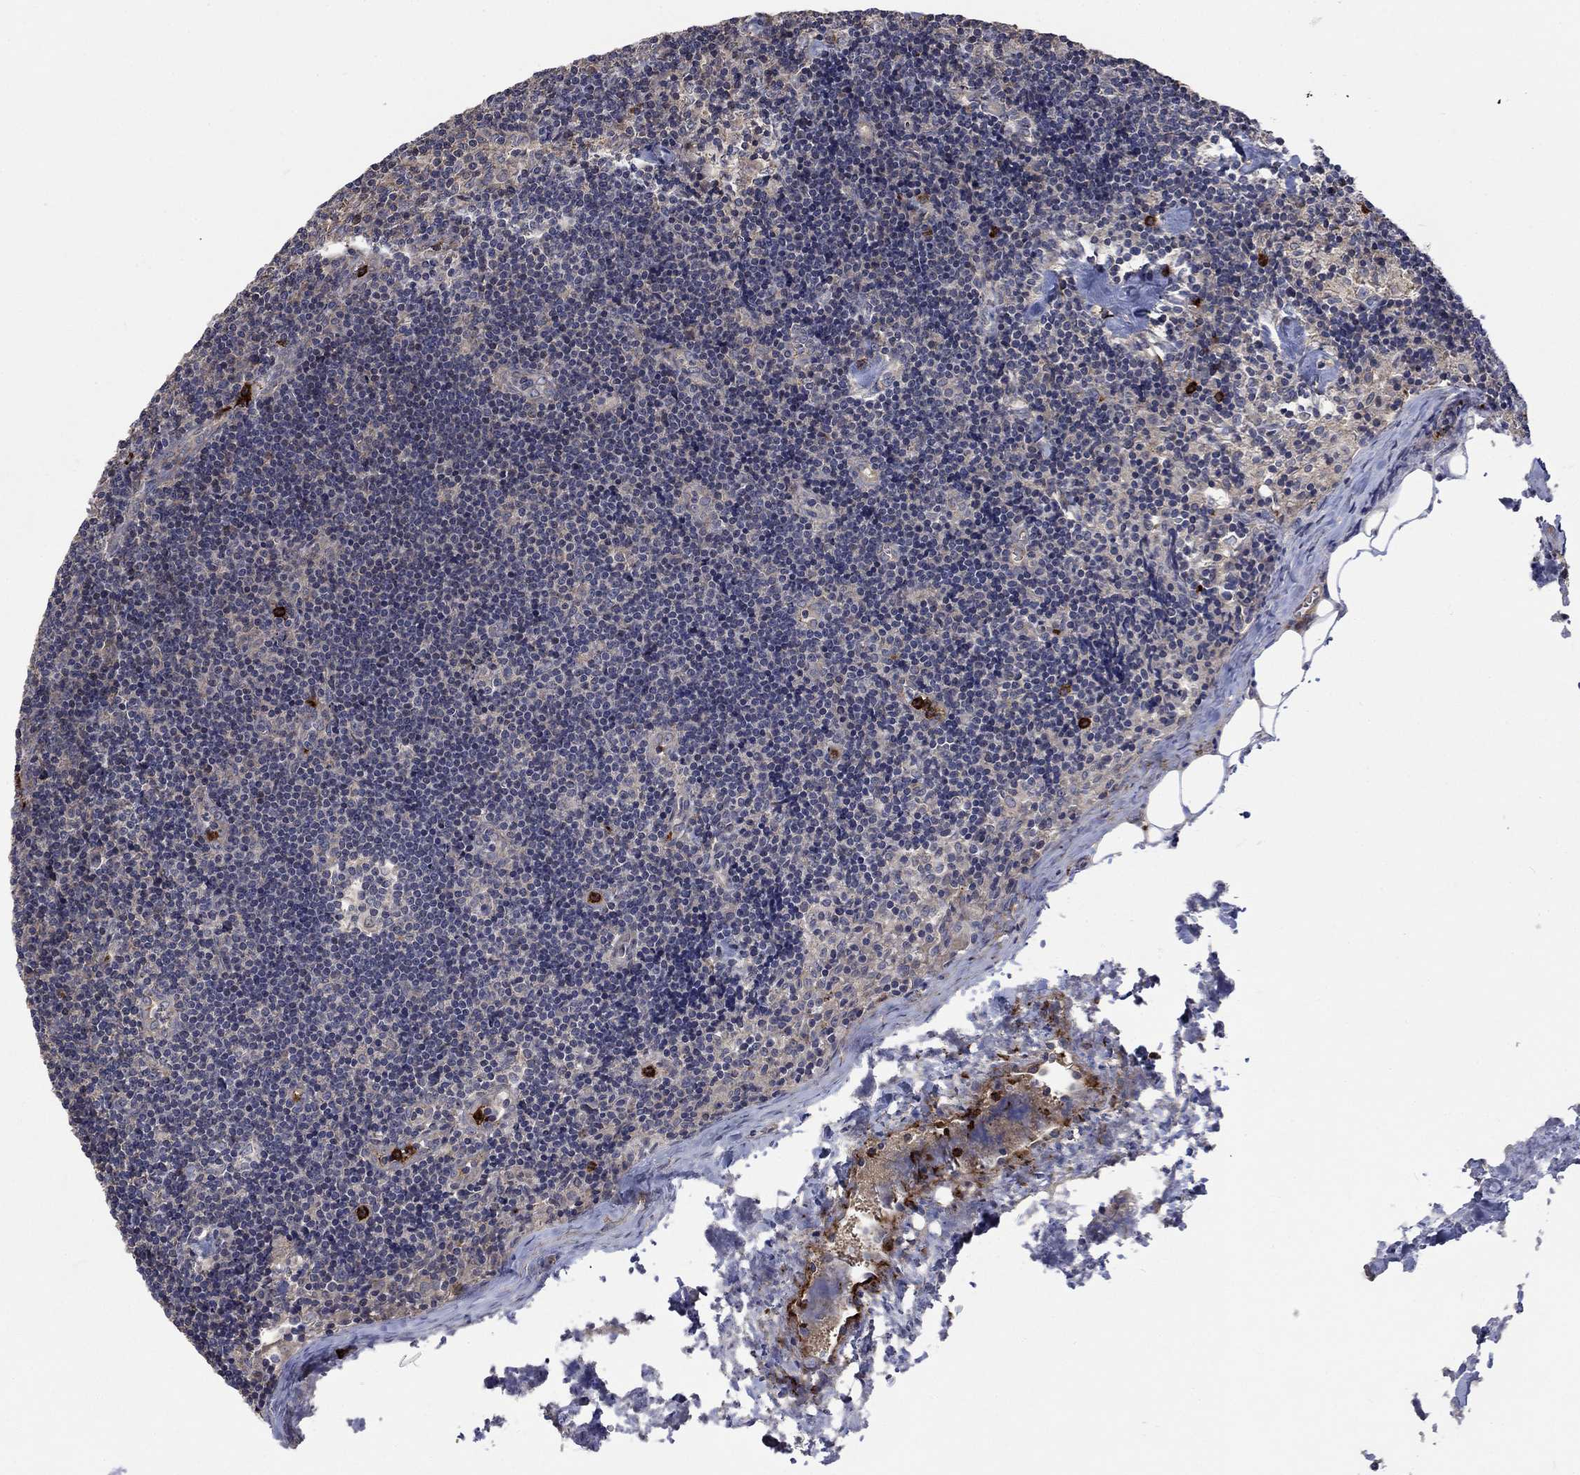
{"staining": {"intensity": "negative", "quantity": "none", "location": "none"}, "tissue": "lymph node", "cell_type": "Germinal center cells", "image_type": "normal", "snomed": [{"axis": "morphology", "description": "Normal tissue, NOS"}, {"axis": "topography", "description": "Lymph node"}], "caption": "High power microscopy image of an immunohistochemistry (IHC) micrograph of normal lymph node, revealing no significant expression in germinal center cells. The staining was performed using DAB to visualize the protein expression in brown, while the nuclei were stained in blue with hematoxylin (Magnification: 20x).", "gene": "VCAN", "patient": {"sex": "female", "age": 51}}